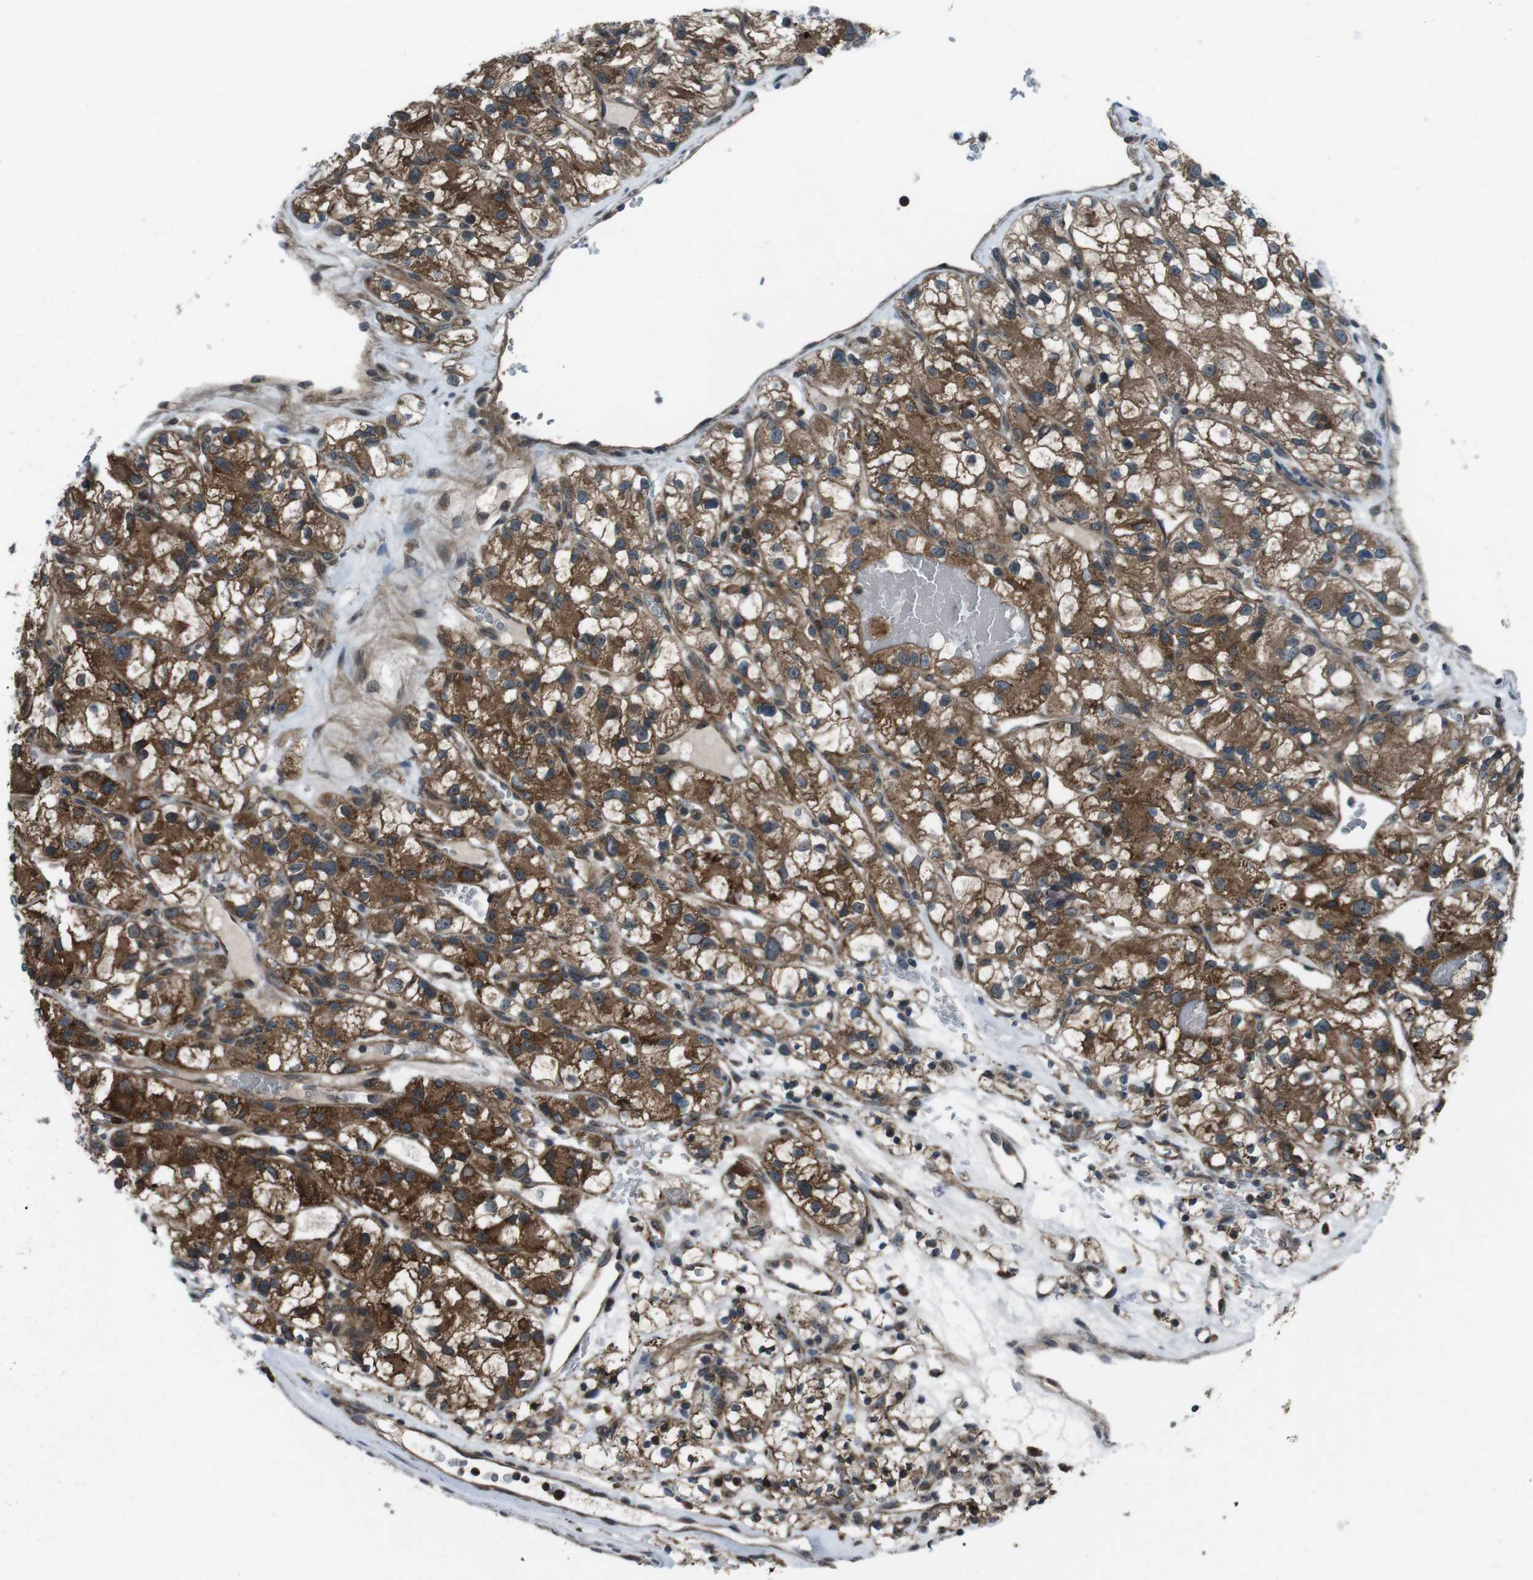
{"staining": {"intensity": "strong", "quantity": ">75%", "location": "cytoplasmic/membranous"}, "tissue": "renal cancer", "cell_type": "Tumor cells", "image_type": "cancer", "snomed": [{"axis": "morphology", "description": "Adenocarcinoma, NOS"}, {"axis": "topography", "description": "Kidney"}], "caption": "Protein staining of renal adenocarcinoma tissue demonstrates strong cytoplasmic/membranous expression in approximately >75% of tumor cells. The protein of interest is stained brown, and the nuclei are stained in blue (DAB IHC with brightfield microscopy, high magnification).", "gene": "SLC27A4", "patient": {"sex": "female", "age": 57}}